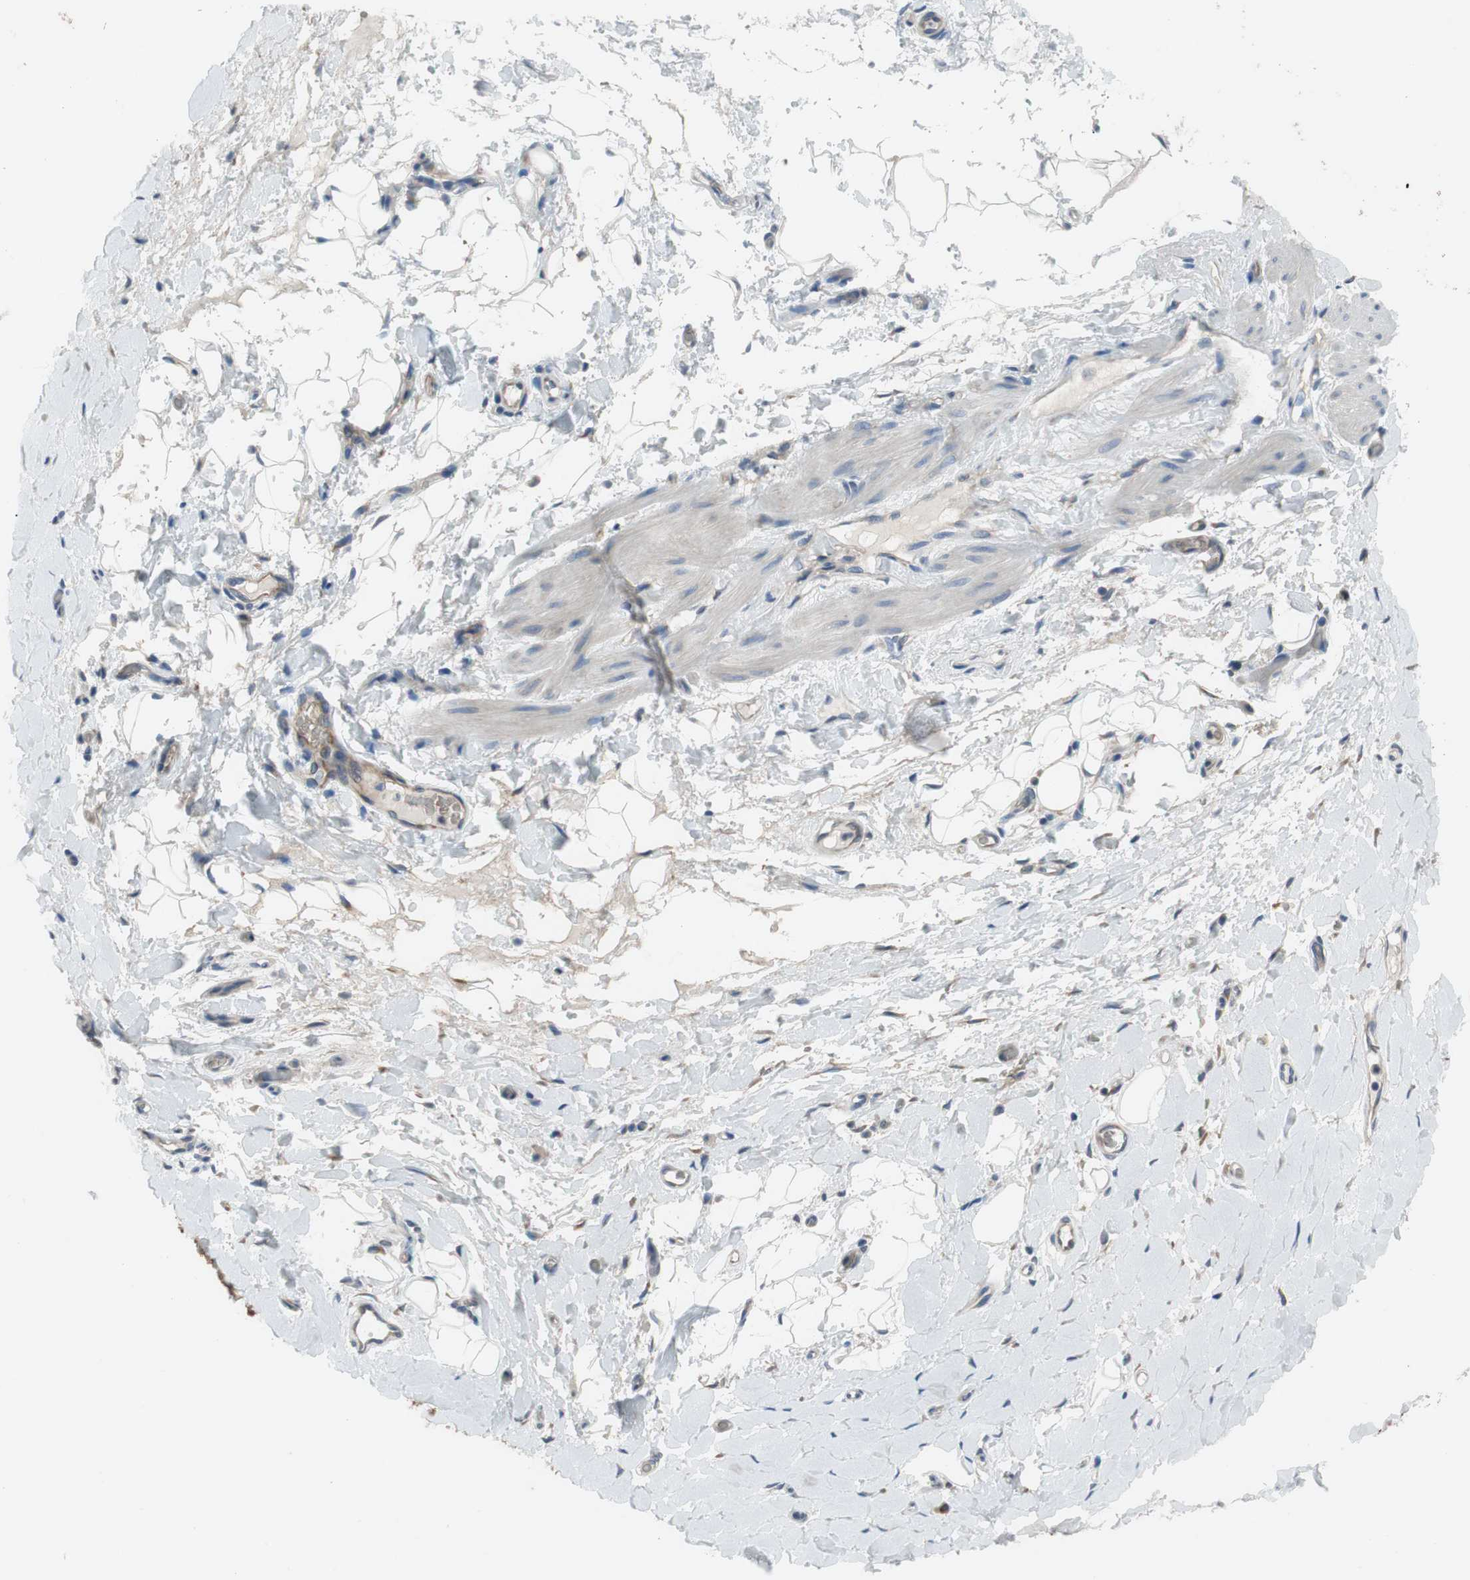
{"staining": {"intensity": "negative", "quantity": "none", "location": "none"}, "tissue": "adipose tissue", "cell_type": "Adipocytes", "image_type": "normal", "snomed": [{"axis": "morphology", "description": "Normal tissue, NOS"}, {"axis": "morphology", "description": "Adenocarcinoma, NOS"}, {"axis": "topography", "description": "Esophagus"}], "caption": "Adipocytes show no significant expression in normal adipose tissue. (Stains: DAB (3,3'-diaminobenzidine) immunohistochemistry (IHC) with hematoxylin counter stain, Microscopy: brightfield microscopy at high magnification).", "gene": "ADD2", "patient": {"sex": "male", "age": 62}}